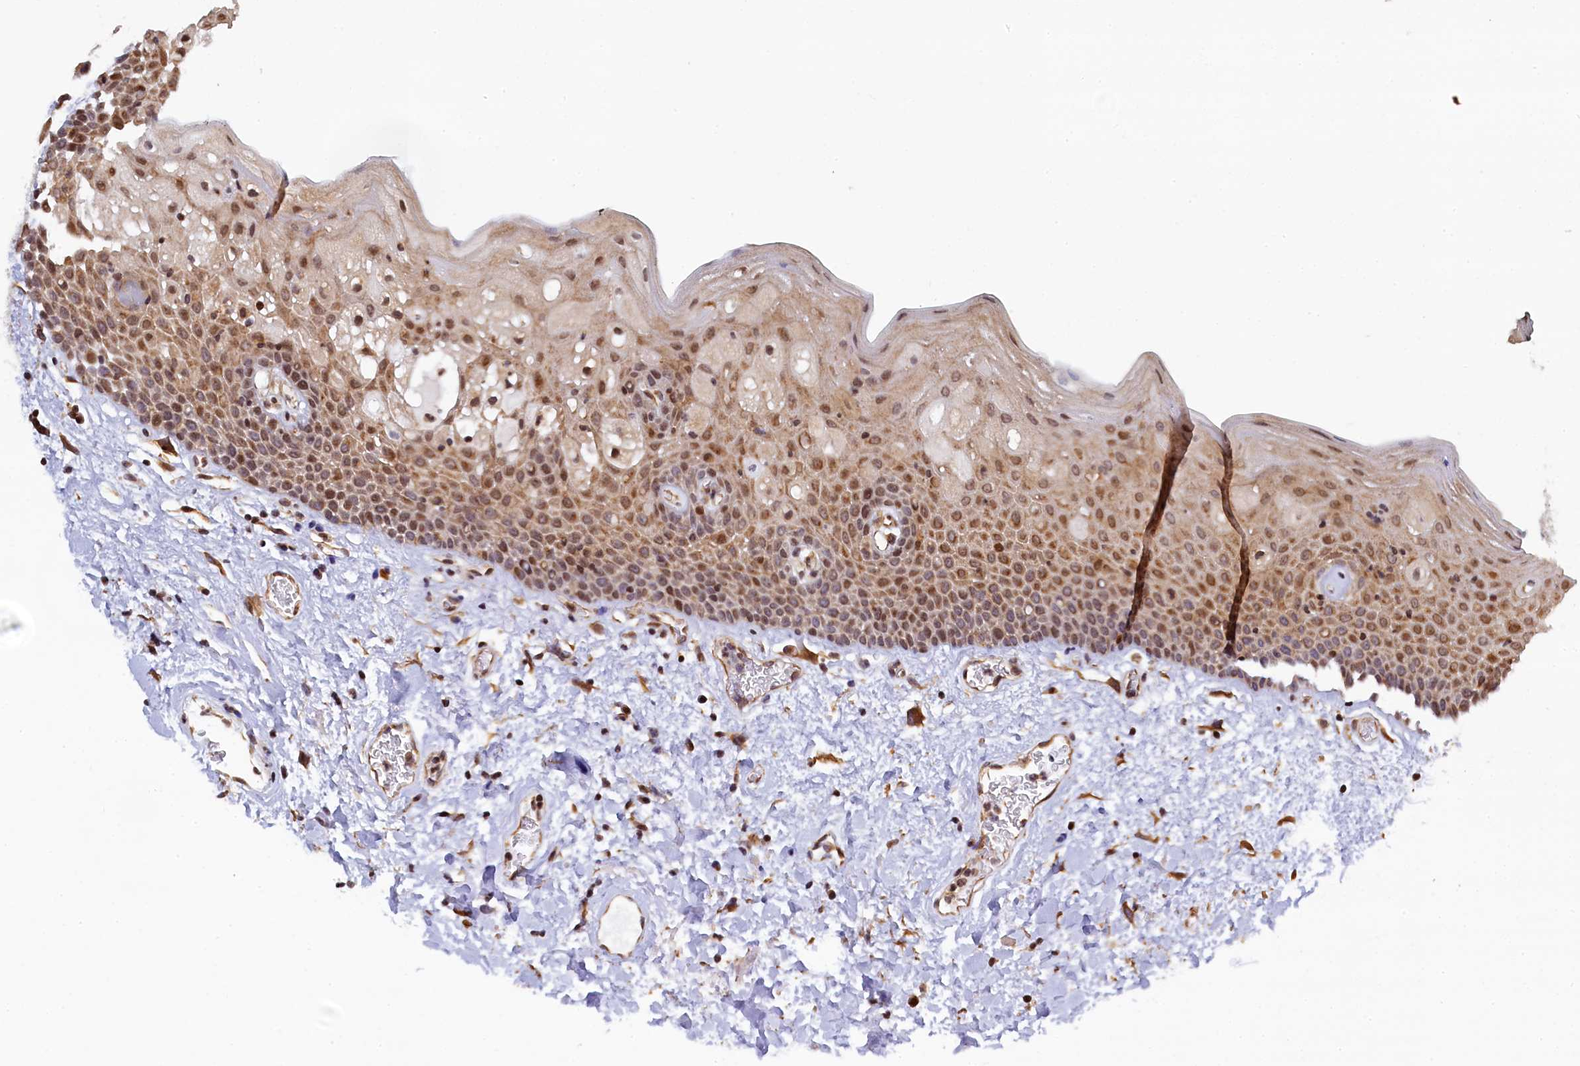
{"staining": {"intensity": "moderate", "quantity": "25%-75%", "location": "cytoplasmic/membranous,nuclear"}, "tissue": "oral mucosa", "cell_type": "Squamous epithelial cells", "image_type": "normal", "snomed": [{"axis": "morphology", "description": "Normal tissue, NOS"}, {"axis": "topography", "description": "Oral tissue"}], "caption": "High-magnification brightfield microscopy of normal oral mucosa stained with DAB (3,3'-diaminobenzidine) (brown) and counterstained with hematoxylin (blue). squamous epithelial cells exhibit moderate cytoplasmic/membranous,nuclear positivity is identified in about25%-75% of cells. (Brightfield microscopy of DAB IHC at high magnification).", "gene": "TGDS", "patient": {"sex": "male", "age": 74}}